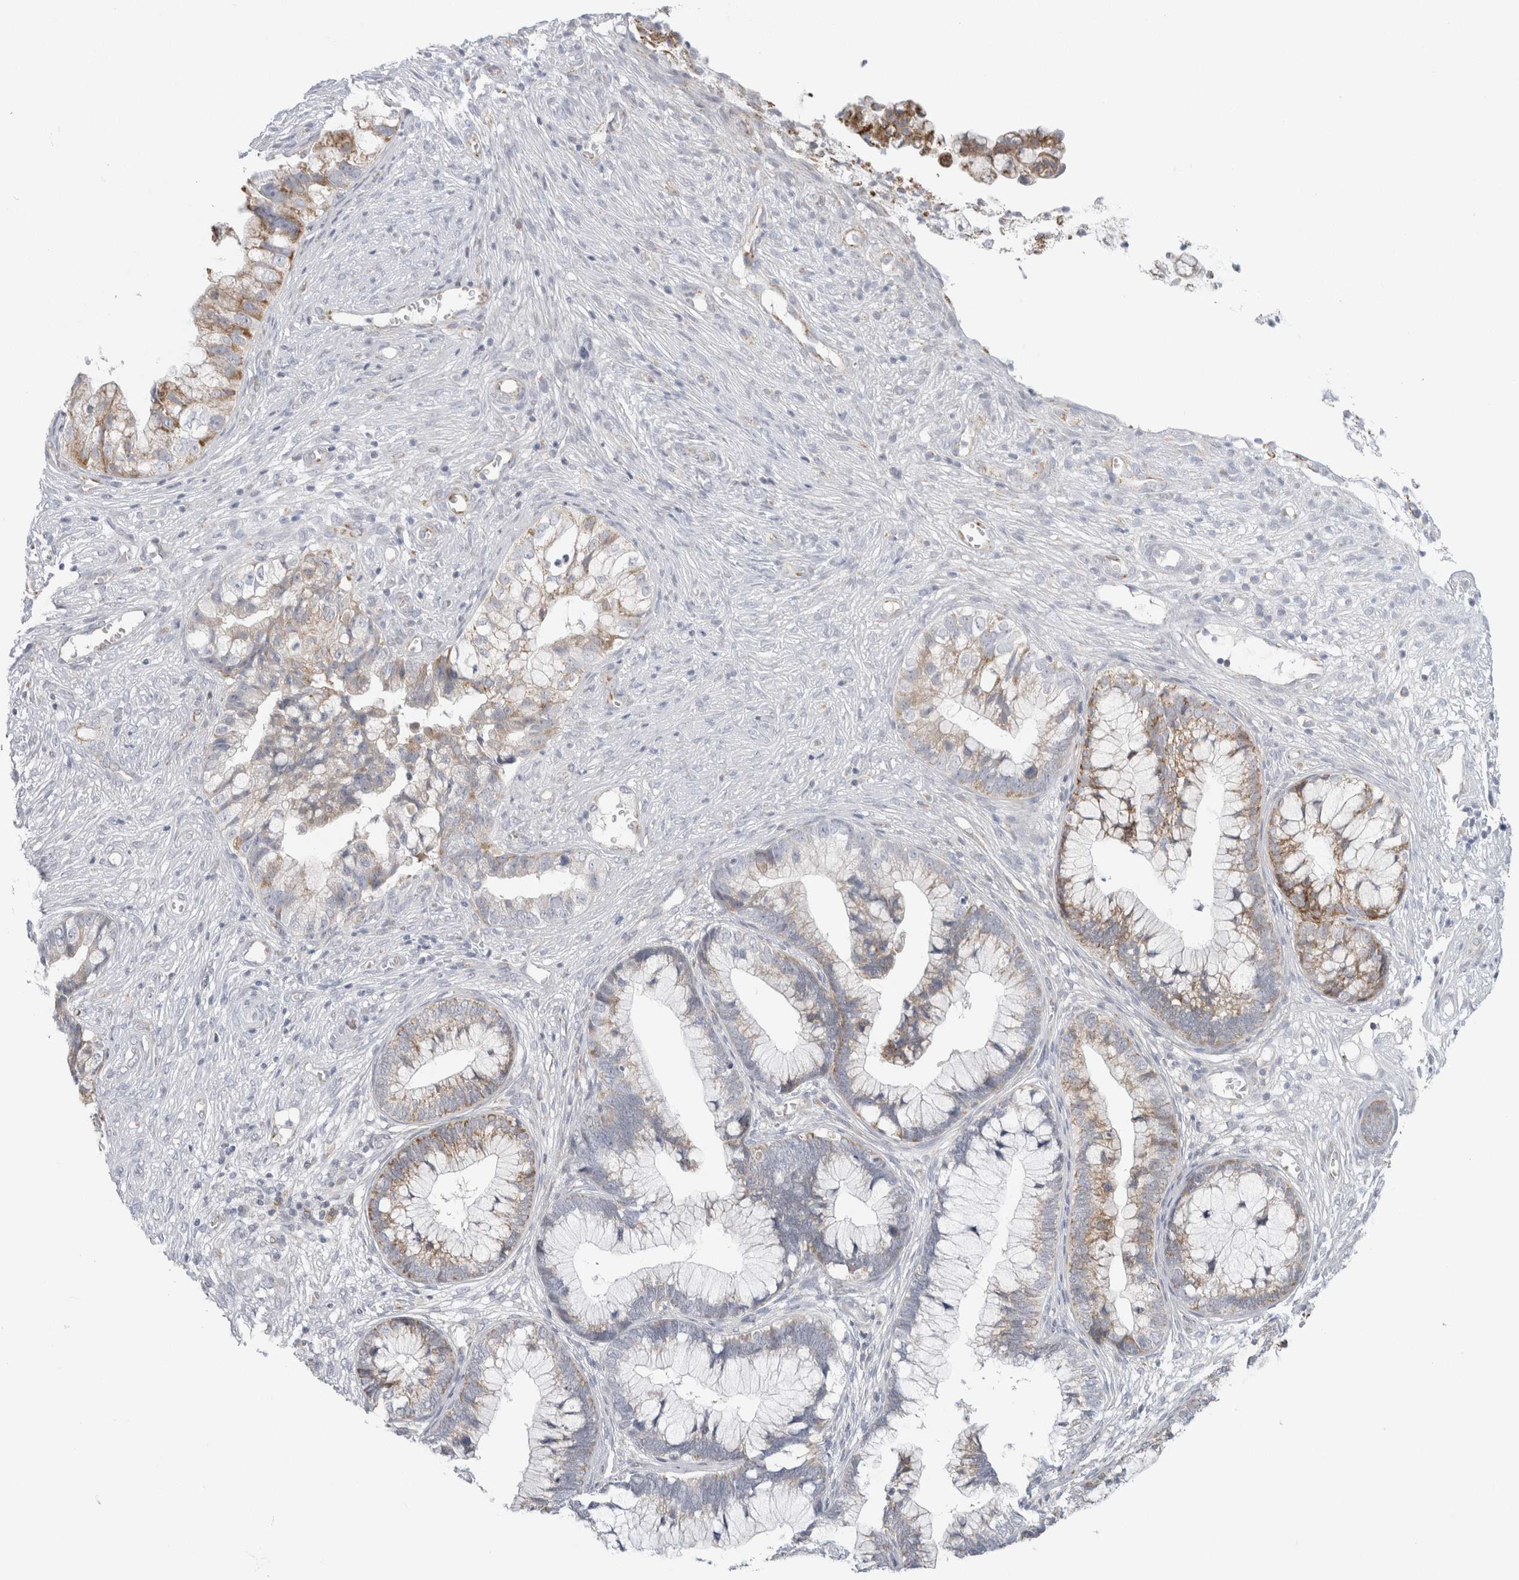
{"staining": {"intensity": "moderate", "quantity": ">75%", "location": "cytoplasmic/membranous"}, "tissue": "cervical cancer", "cell_type": "Tumor cells", "image_type": "cancer", "snomed": [{"axis": "morphology", "description": "Adenocarcinoma, NOS"}, {"axis": "topography", "description": "Cervix"}], "caption": "Adenocarcinoma (cervical) tissue shows moderate cytoplasmic/membranous staining in about >75% of tumor cells, visualized by immunohistochemistry.", "gene": "FAHD1", "patient": {"sex": "female", "age": 44}}